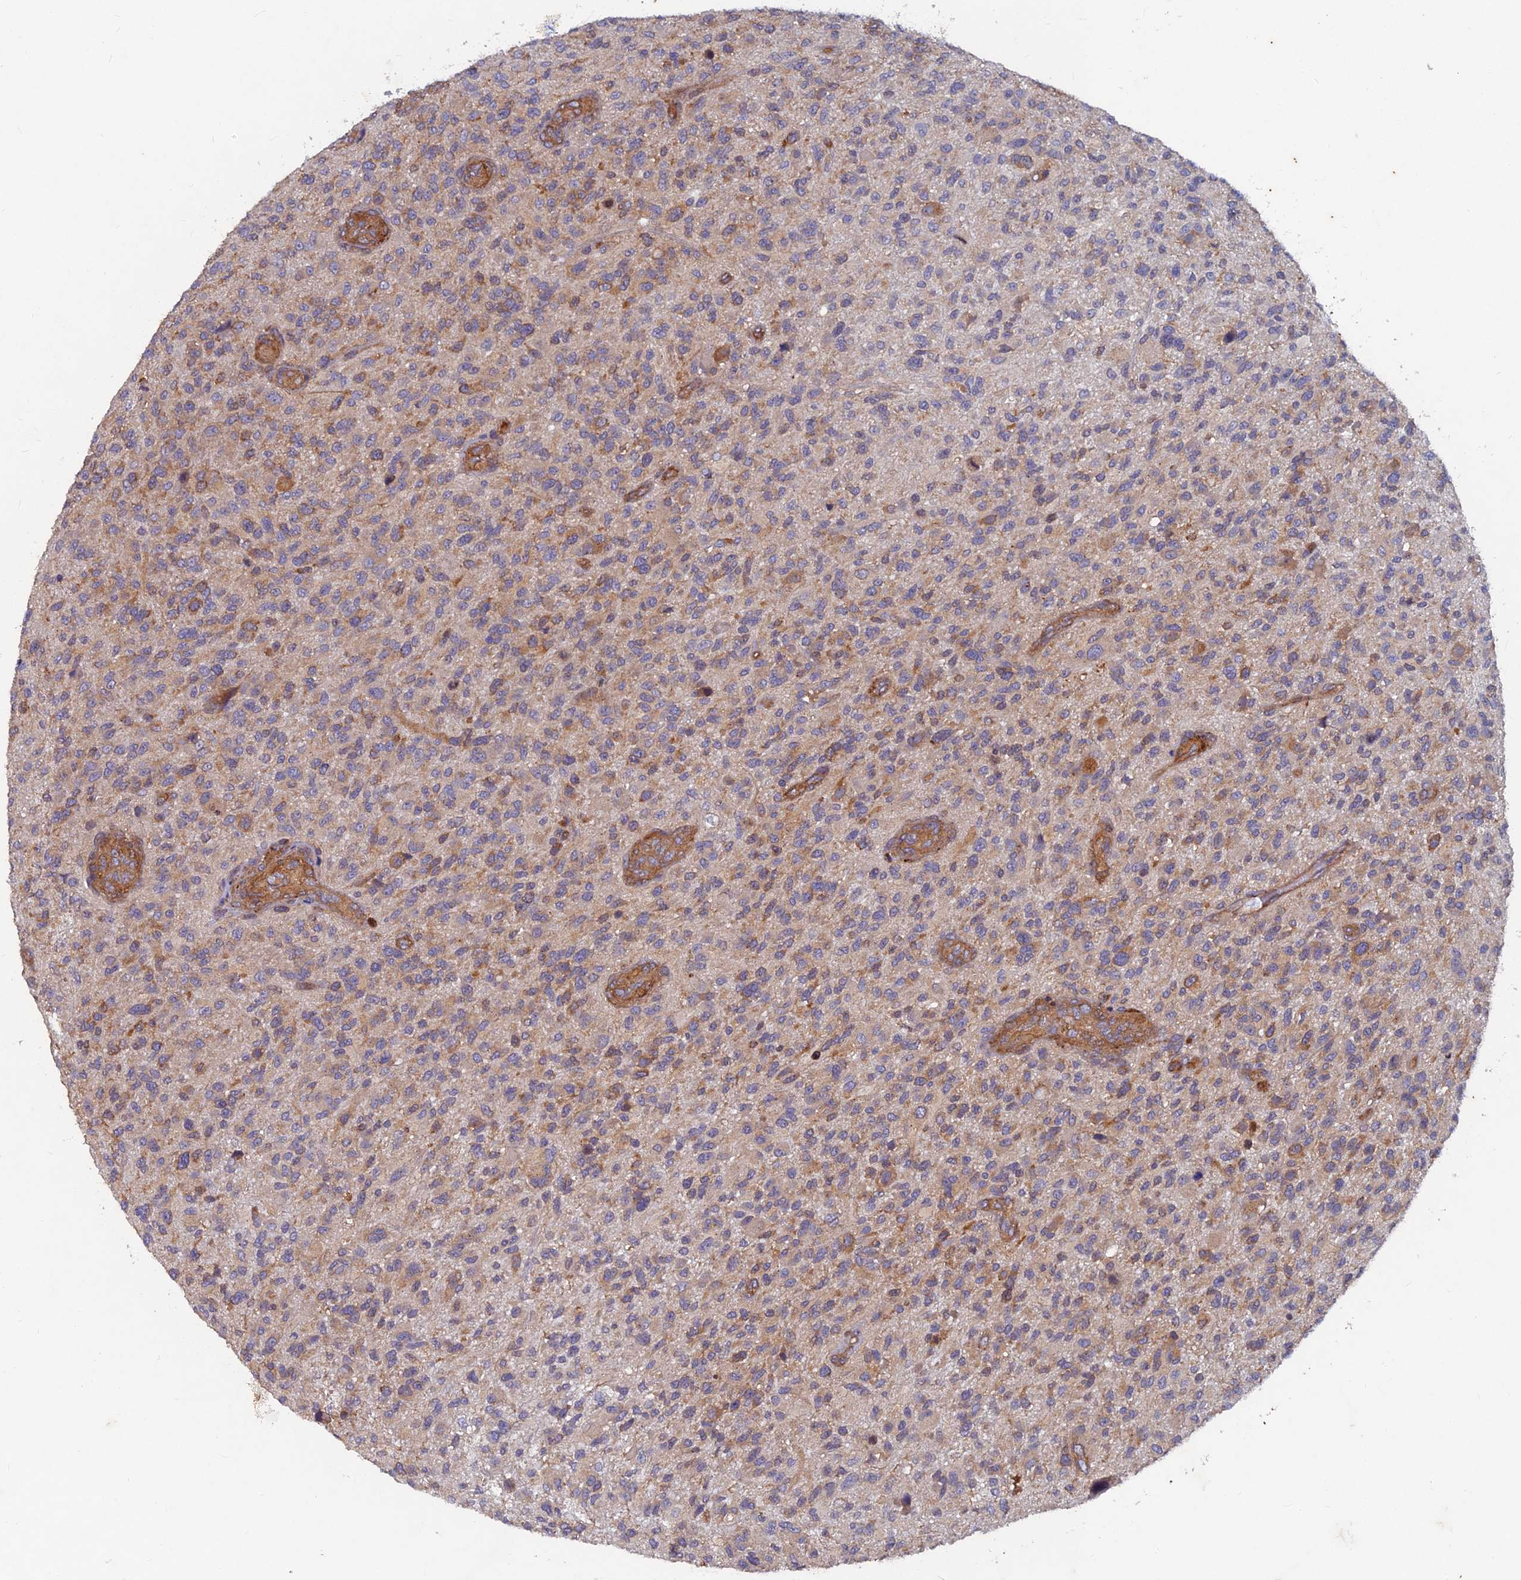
{"staining": {"intensity": "moderate", "quantity": "25%-75%", "location": "cytoplasmic/membranous"}, "tissue": "glioma", "cell_type": "Tumor cells", "image_type": "cancer", "snomed": [{"axis": "morphology", "description": "Glioma, malignant, High grade"}, {"axis": "topography", "description": "Brain"}], "caption": "Malignant glioma (high-grade) was stained to show a protein in brown. There is medium levels of moderate cytoplasmic/membranous expression in about 25%-75% of tumor cells.", "gene": "NCAPG", "patient": {"sex": "male", "age": 47}}